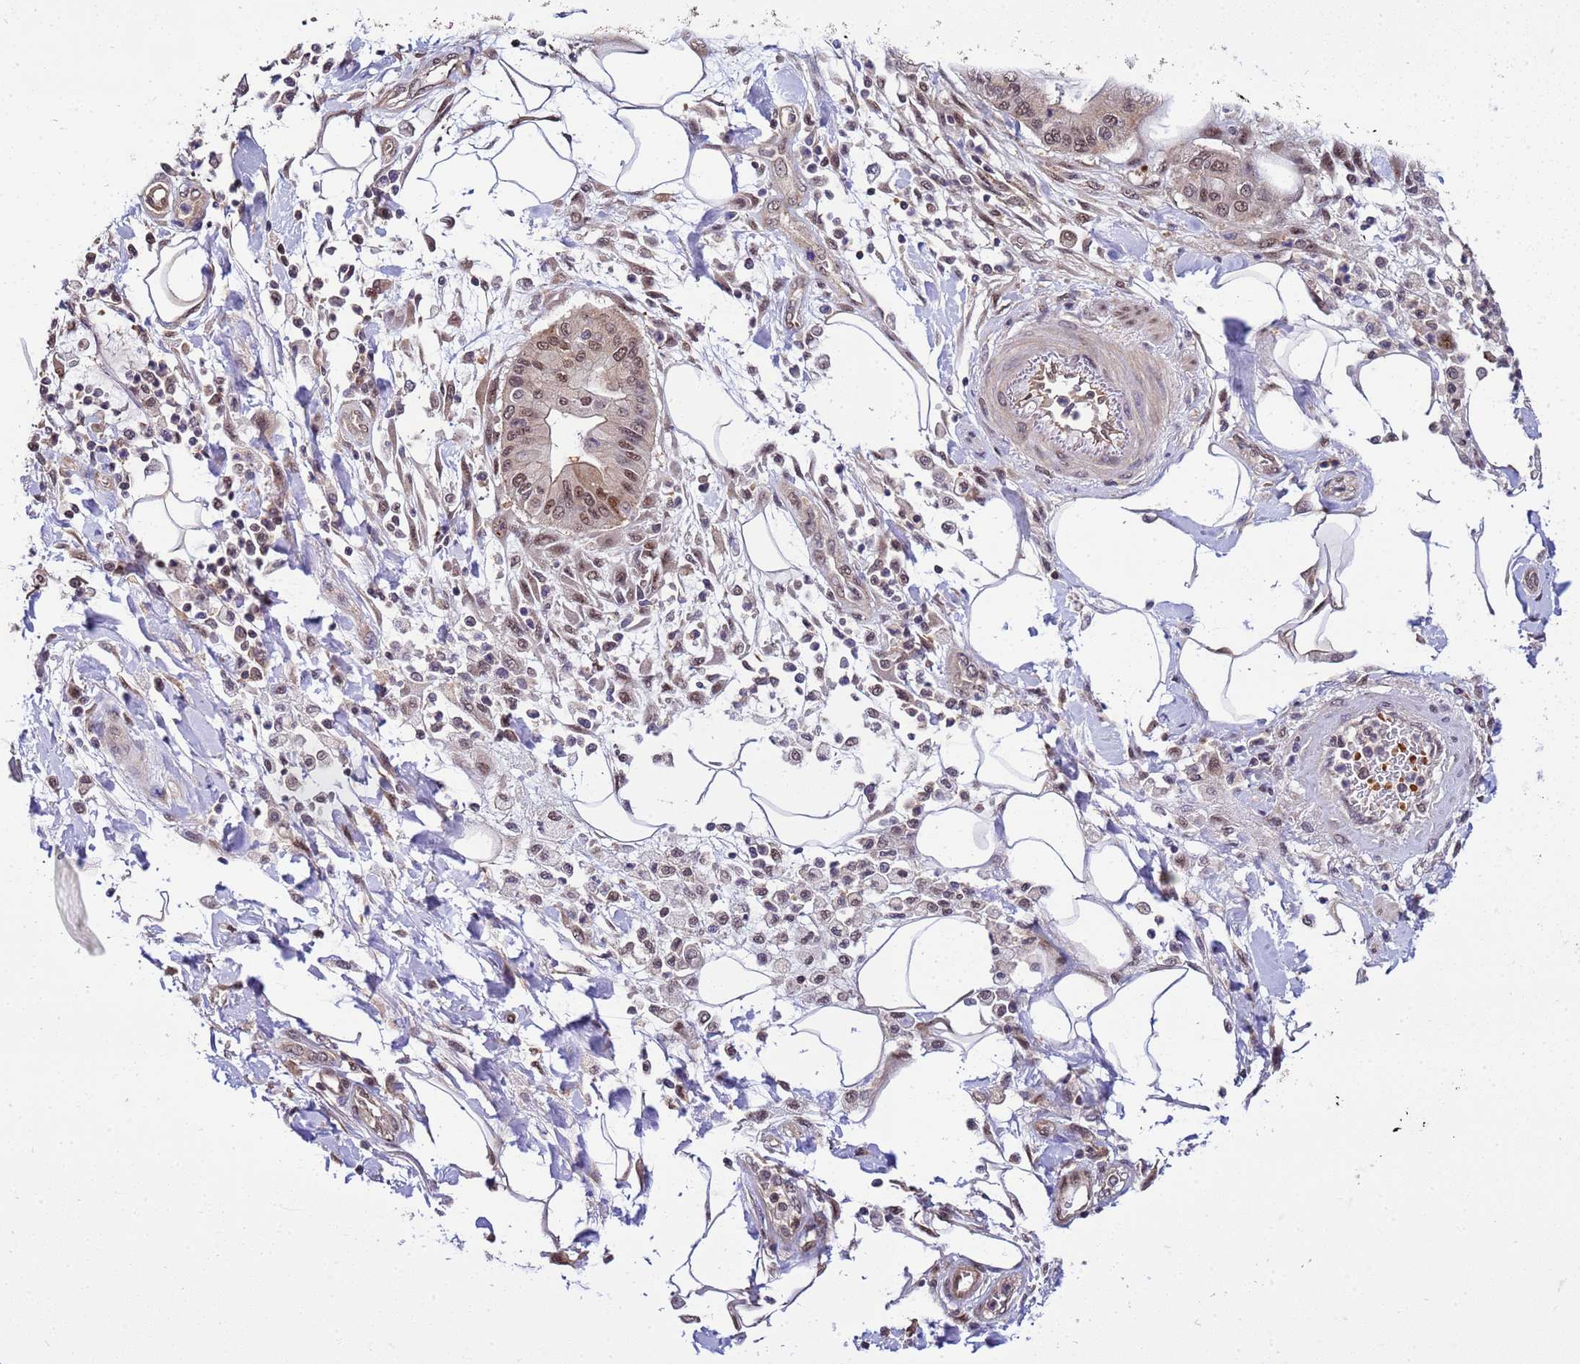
{"staining": {"intensity": "moderate", "quantity": ">75%", "location": "nuclear"}, "tissue": "pancreatic cancer", "cell_type": "Tumor cells", "image_type": "cancer", "snomed": [{"axis": "morphology", "description": "Adenocarcinoma, NOS"}, {"axis": "morphology", "description": "Adenocarcinoma, metastatic, NOS"}, {"axis": "topography", "description": "Lymph node"}, {"axis": "topography", "description": "Pancreas"}, {"axis": "topography", "description": "Duodenum"}], "caption": "Moderate nuclear expression for a protein is present in approximately >75% of tumor cells of pancreatic cancer using IHC.", "gene": "GEN1", "patient": {"sex": "female", "age": 64}}